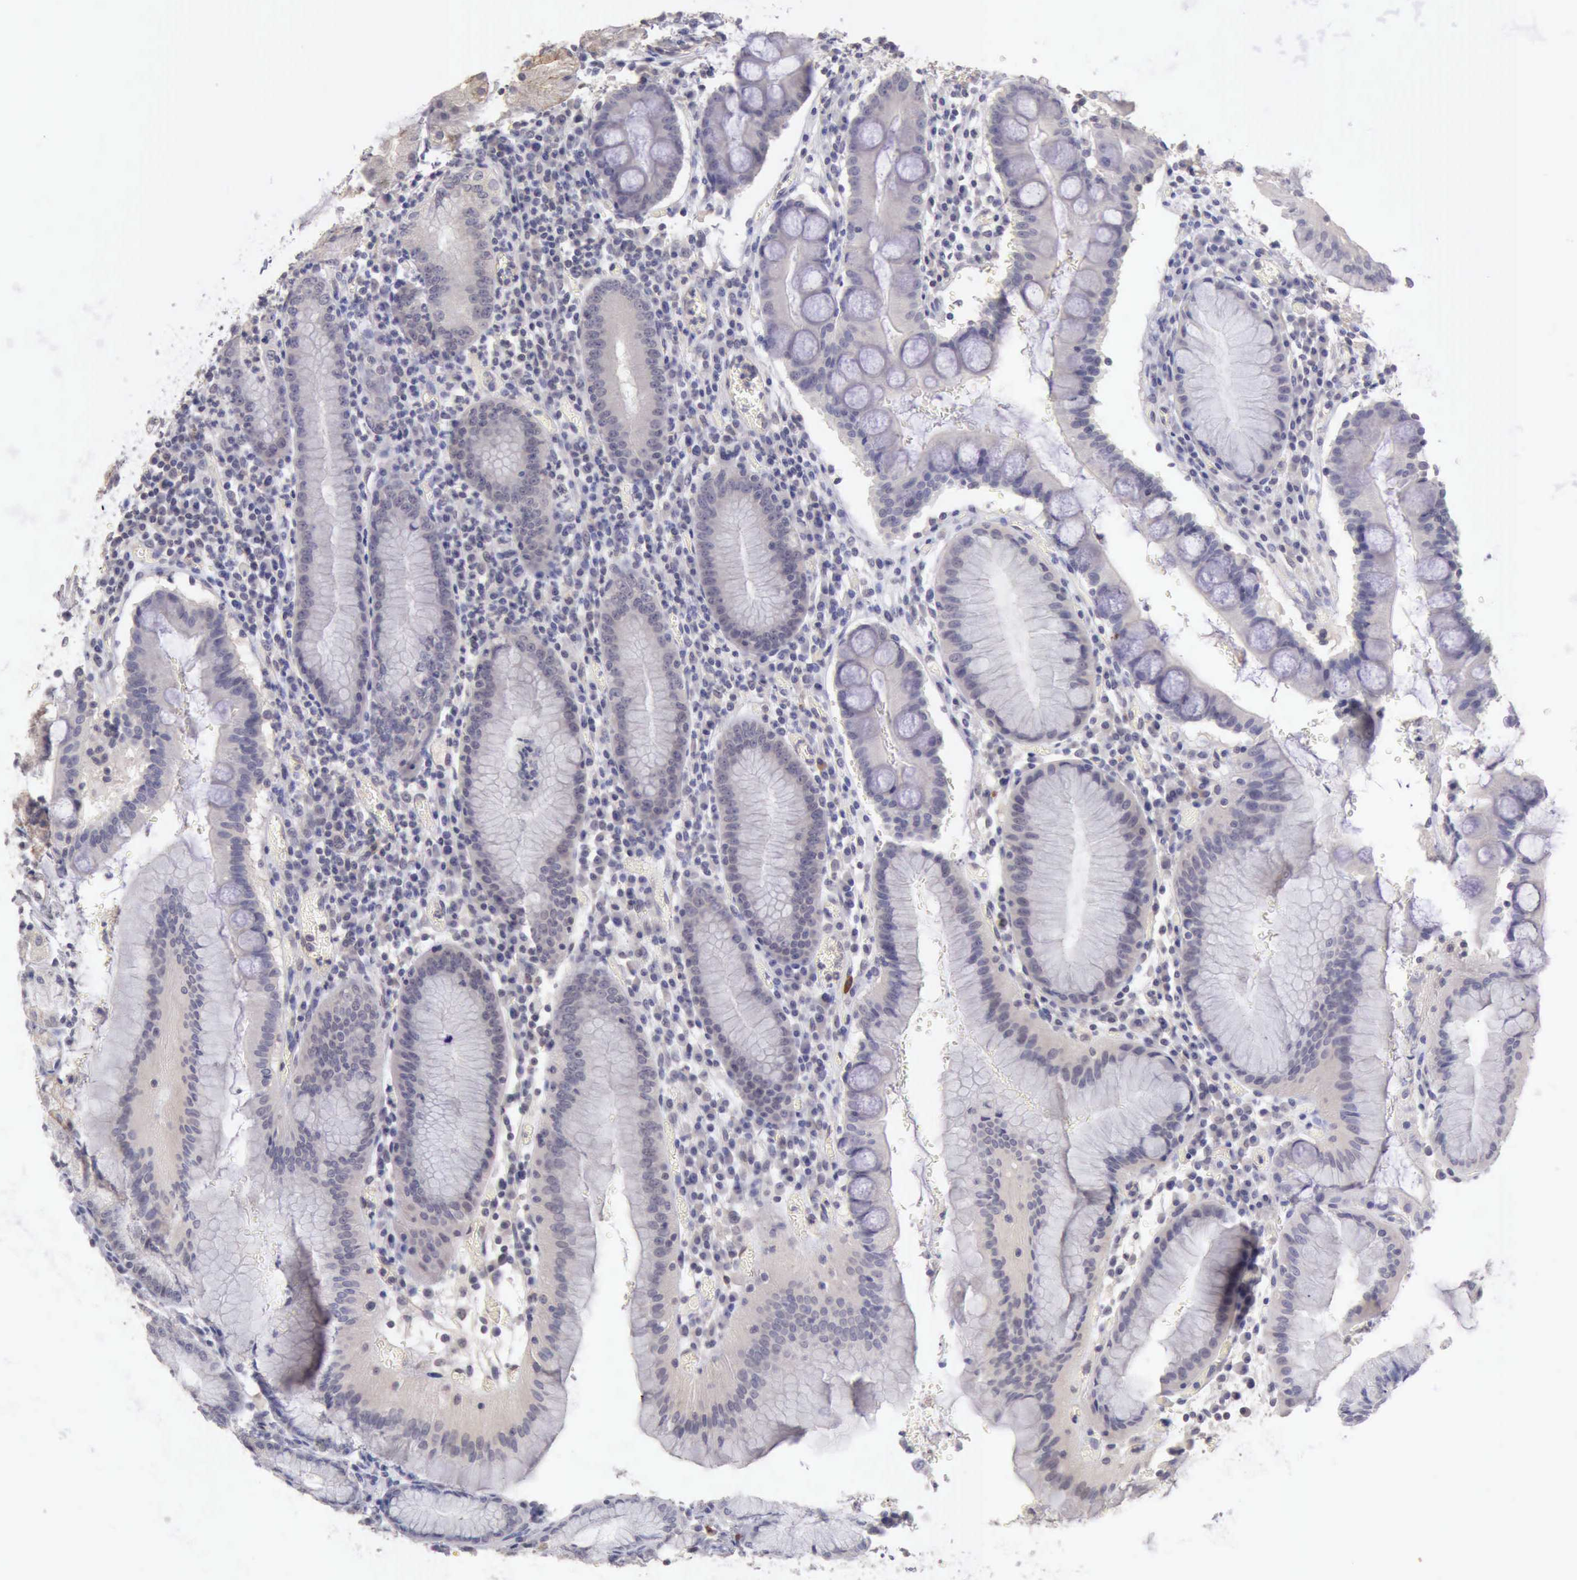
{"staining": {"intensity": "moderate", "quantity": "<25%", "location": "cytoplasmic/membranous"}, "tissue": "stomach", "cell_type": "Glandular cells", "image_type": "normal", "snomed": [{"axis": "morphology", "description": "Normal tissue, NOS"}, {"axis": "topography", "description": "Stomach, lower"}], "caption": "An image showing moderate cytoplasmic/membranous positivity in approximately <25% of glandular cells in unremarkable stomach, as visualized by brown immunohistochemical staining.", "gene": "KCND1", "patient": {"sex": "female", "age": 73}}